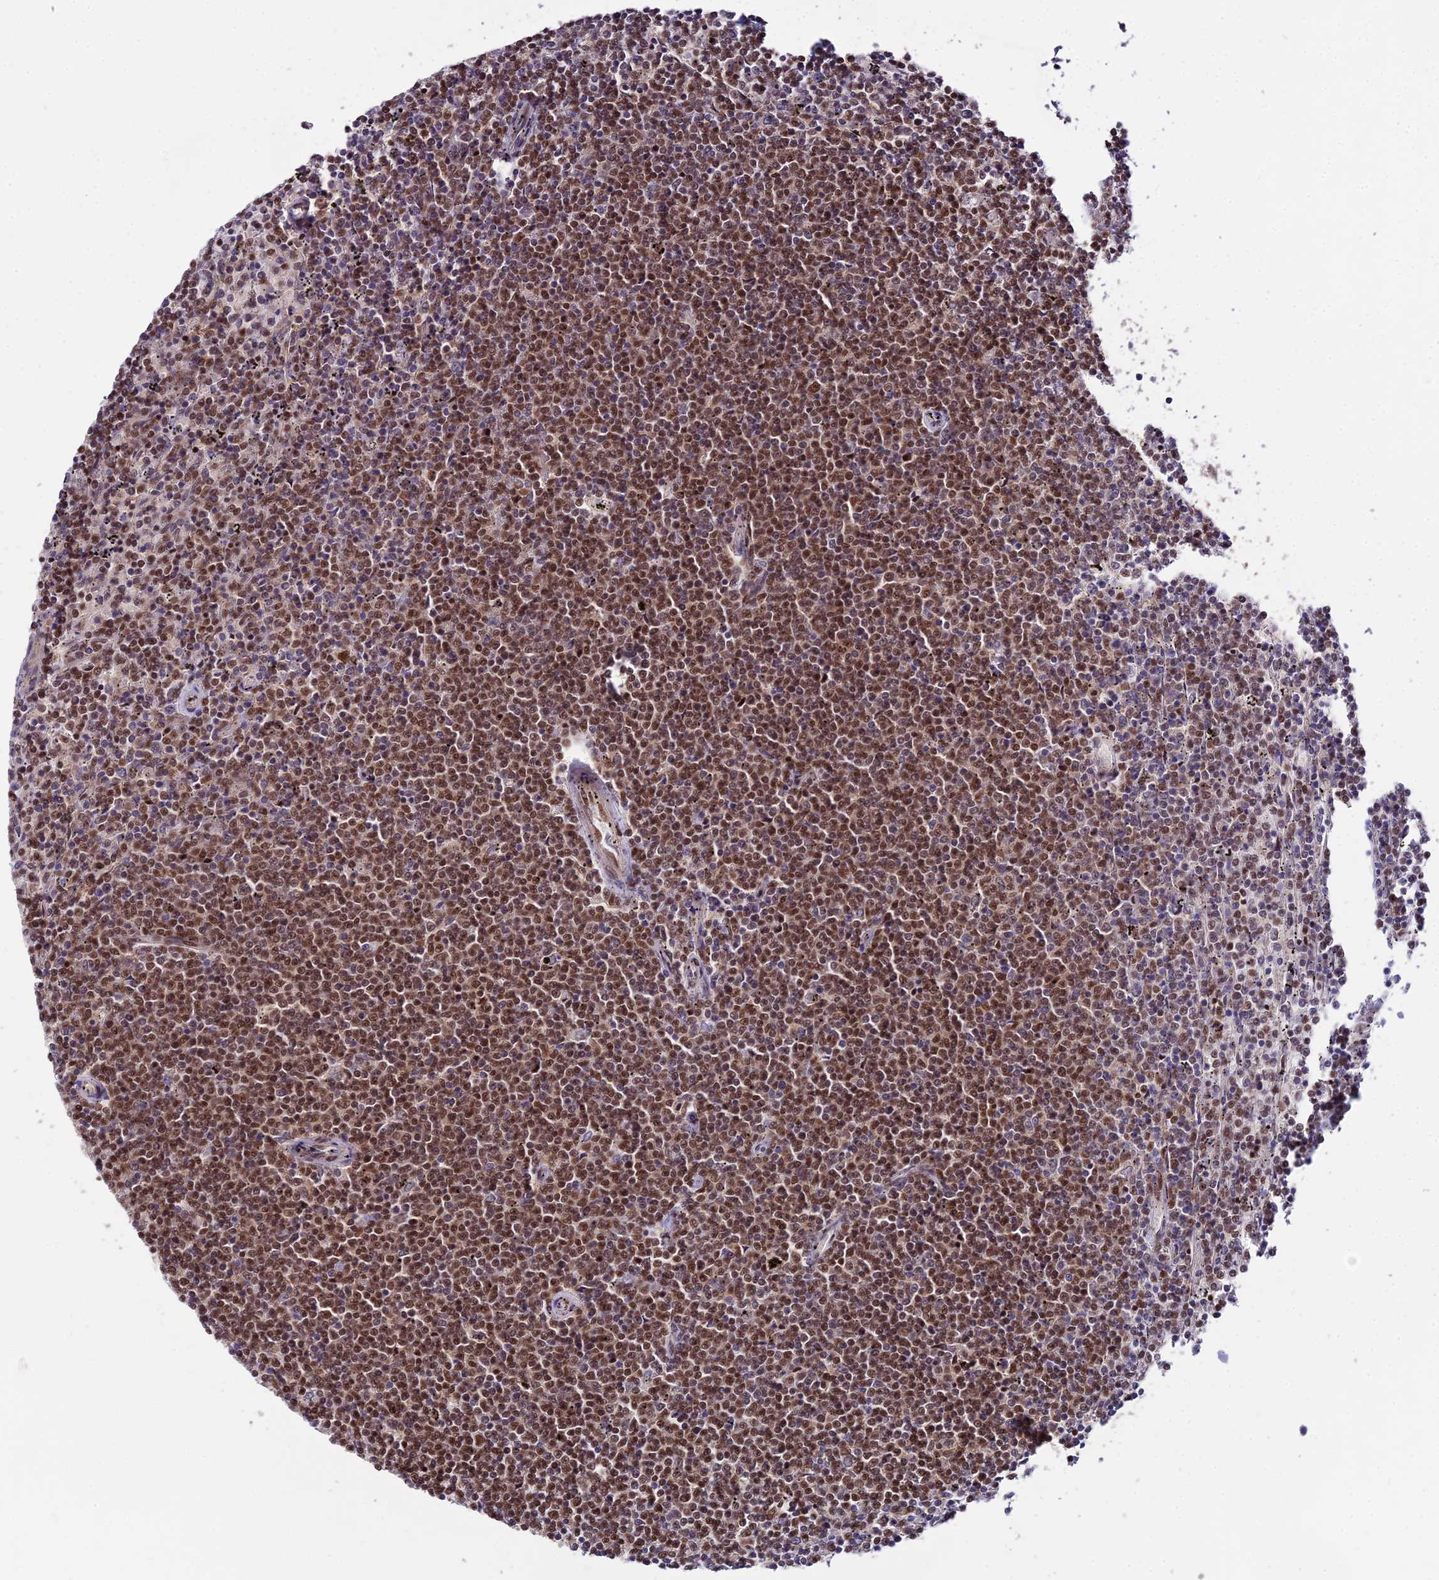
{"staining": {"intensity": "moderate", "quantity": ">75%", "location": "nuclear"}, "tissue": "lymphoma", "cell_type": "Tumor cells", "image_type": "cancer", "snomed": [{"axis": "morphology", "description": "Malignant lymphoma, non-Hodgkin's type, Low grade"}, {"axis": "topography", "description": "Spleen"}], "caption": "High-magnification brightfield microscopy of lymphoma stained with DAB (3,3'-diaminobenzidine) (brown) and counterstained with hematoxylin (blue). tumor cells exhibit moderate nuclear expression is present in approximately>75% of cells. (Stains: DAB (3,3'-diaminobenzidine) in brown, nuclei in blue, Microscopy: brightfield microscopy at high magnification).", "gene": "CIB3", "patient": {"sex": "female", "age": 50}}